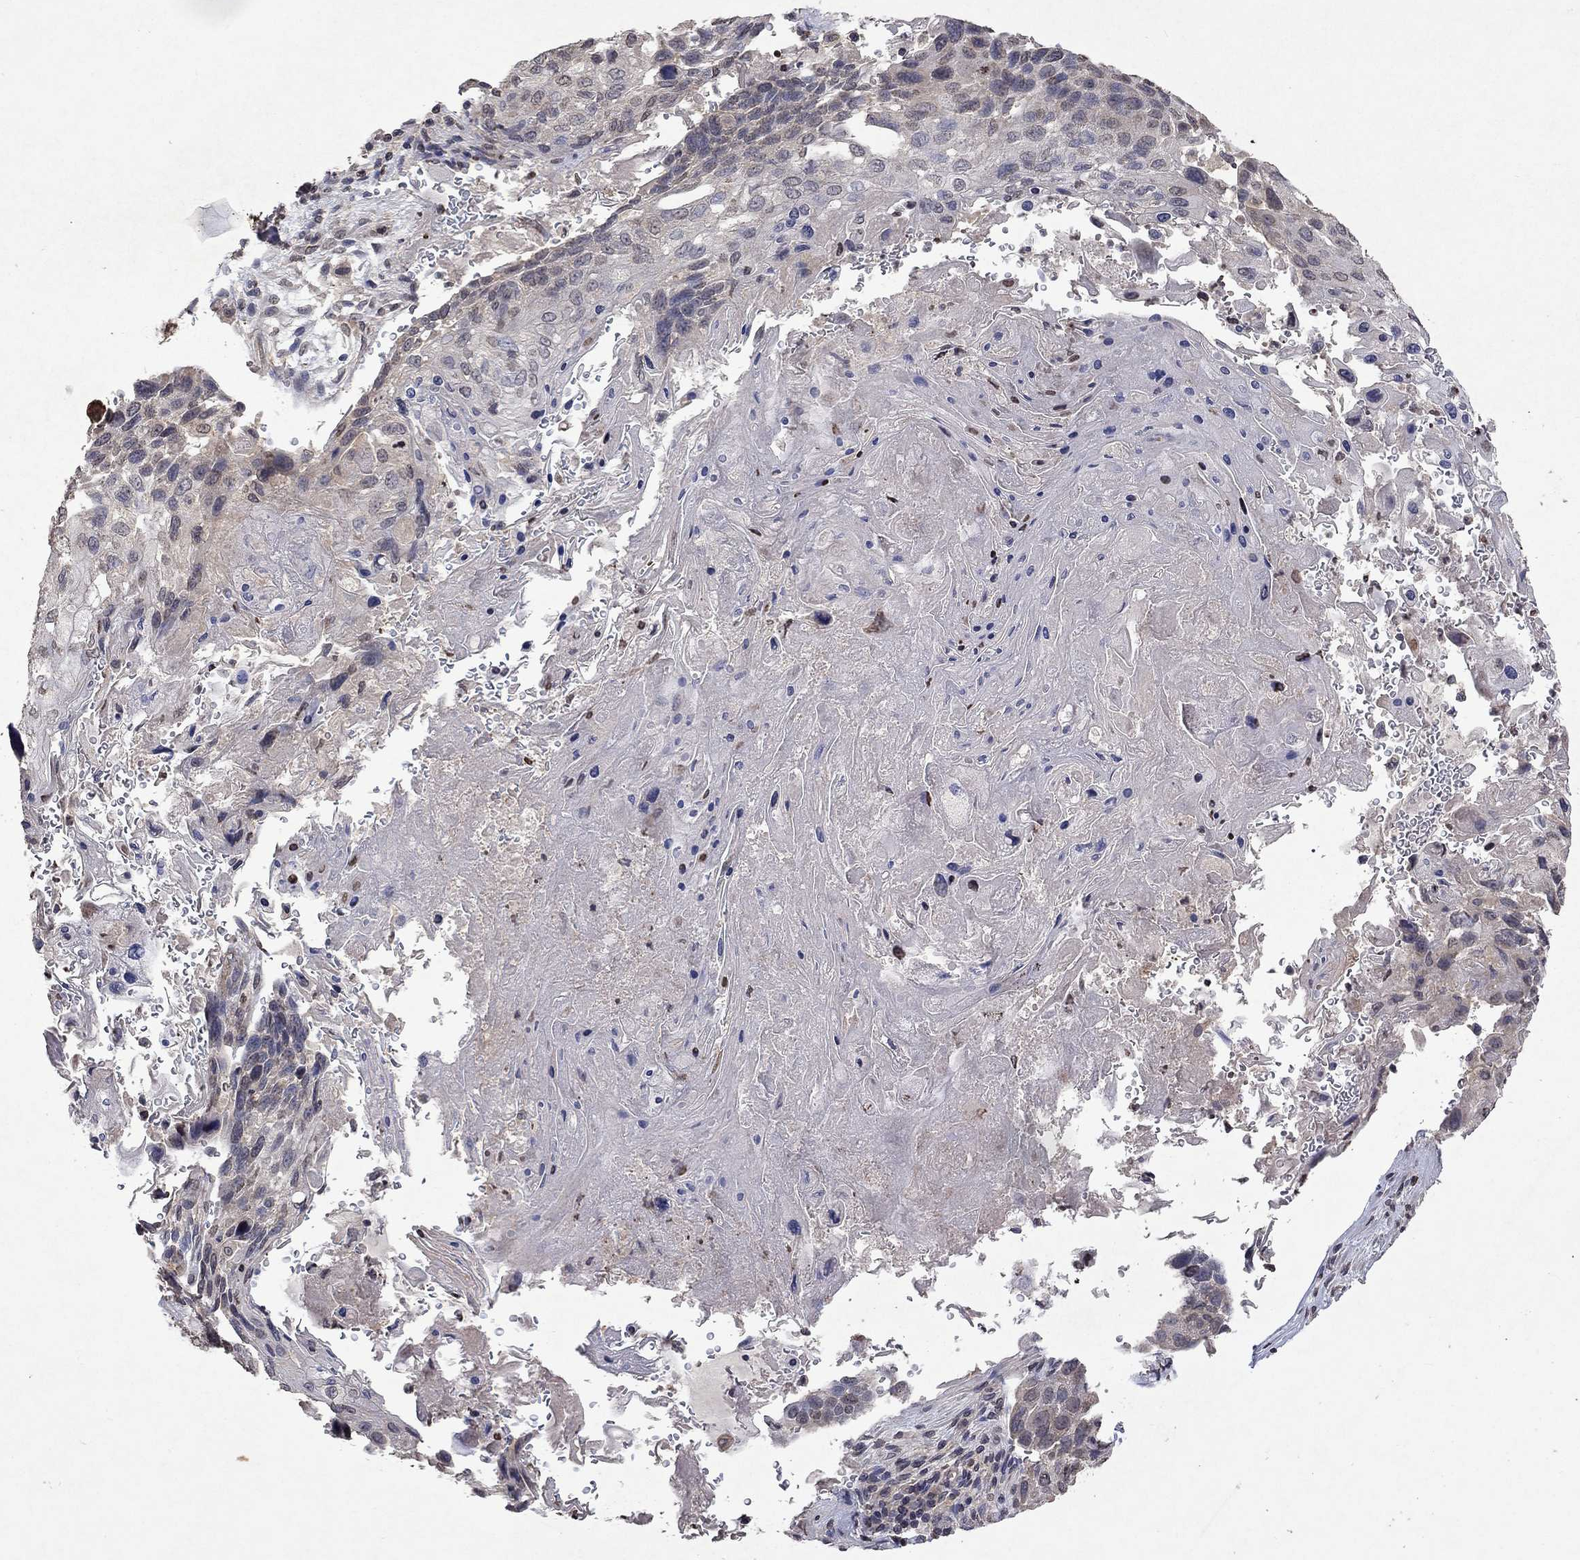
{"staining": {"intensity": "weak", "quantity": "<25%", "location": "cytoplasmic/membranous"}, "tissue": "lung cancer", "cell_type": "Tumor cells", "image_type": "cancer", "snomed": [{"axis": "morphology", "description": "Normal tissue, NOS"}, {"axis": "morphology", "description": "Squamous cell carcinoma, NOS"}, {"axis": "topography", "description": "Bronchus"}, {"axis": "topography", "description": "Lung"}], "caption": "Tumor cells show no significant protein expression in lung cancer (squamous cell carcinoma).", "gene": "TTC38", "patient": {"sex": "male", "age": 69}}